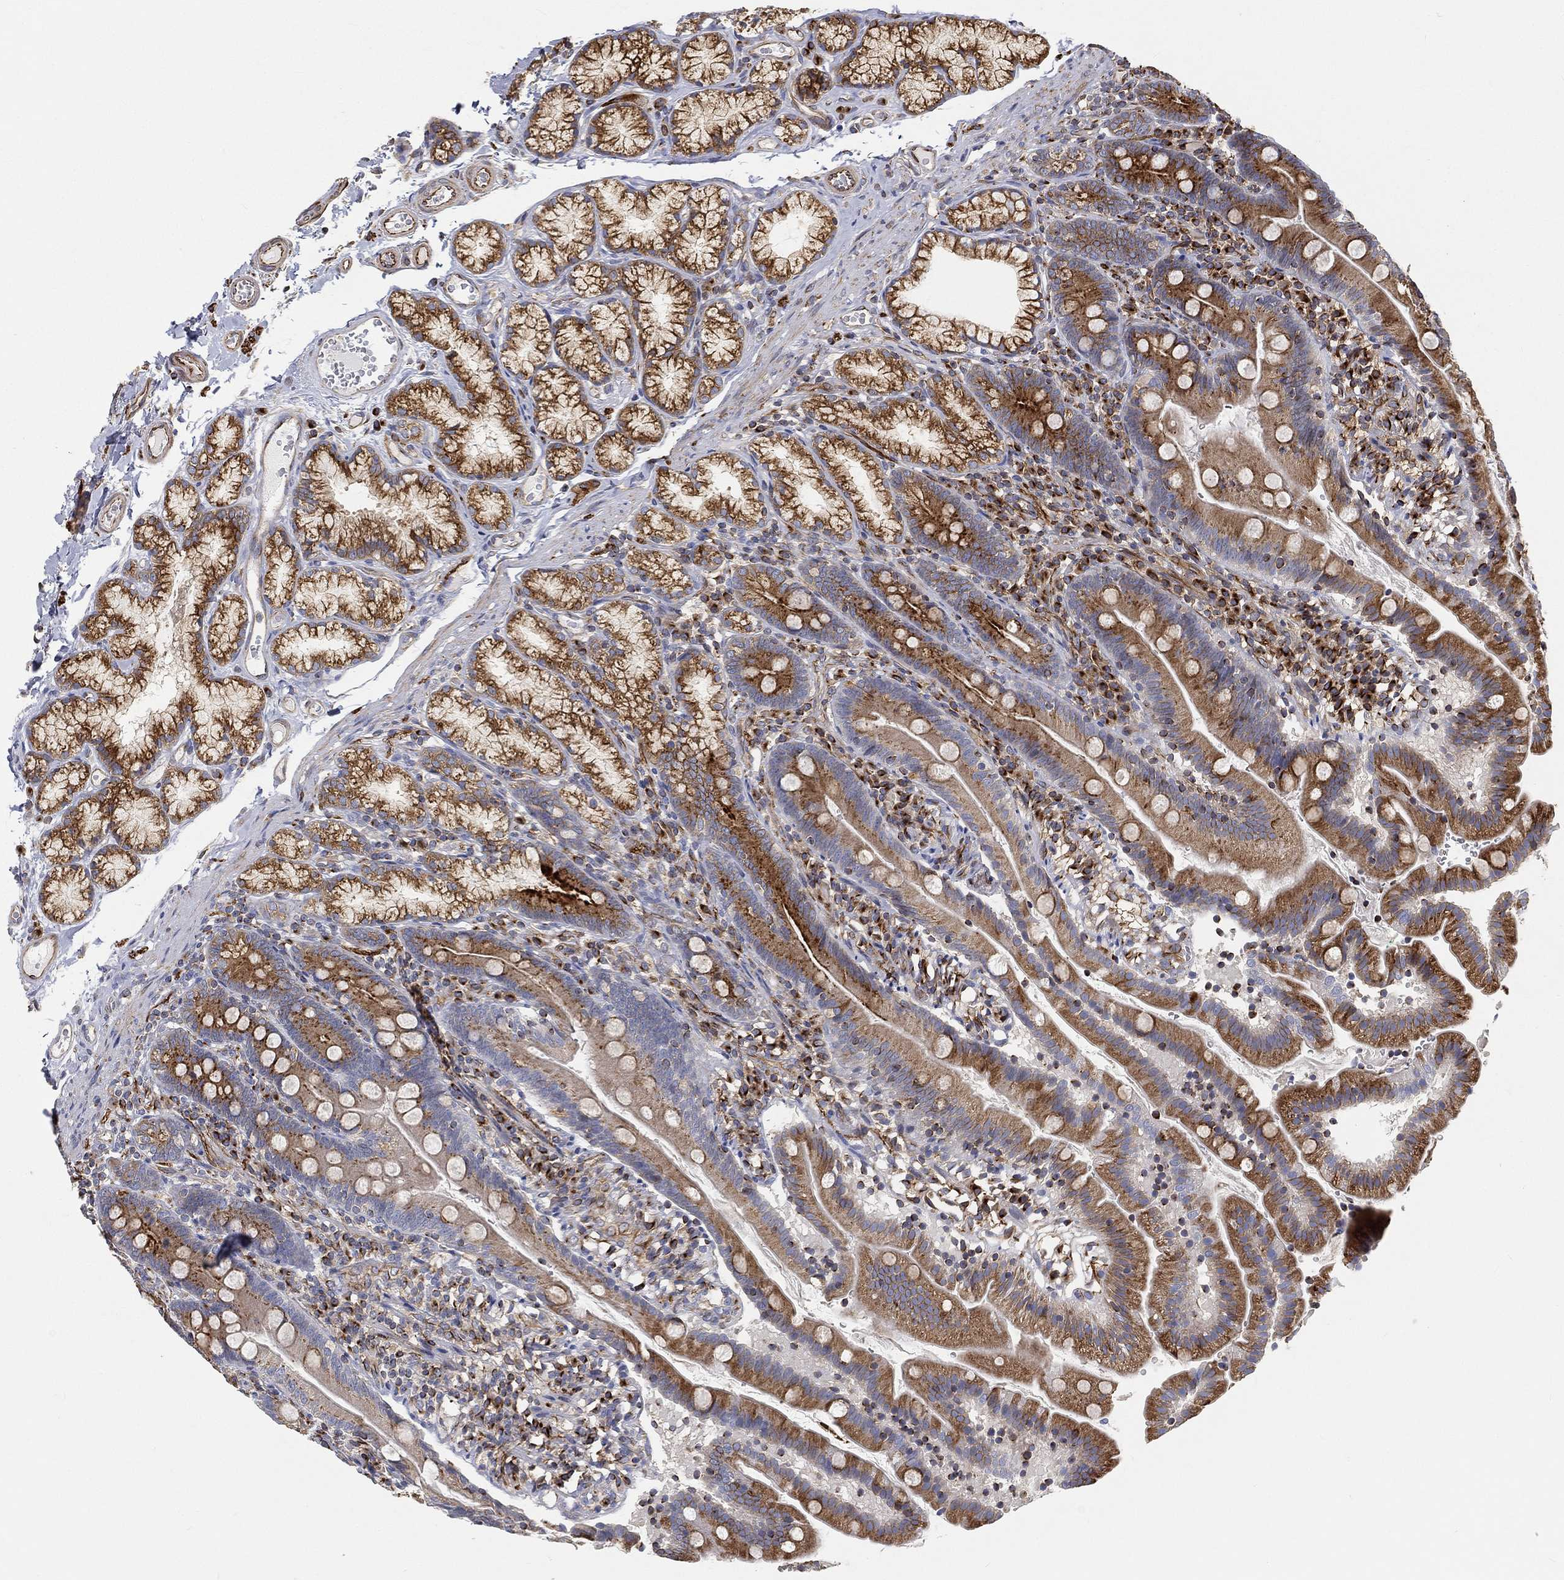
{"staining": {"intensity": "strong", "quantity": "25%-75%", "location": "cytoplasmic/membranous"}, "tissue": "duodenum", "cell_type": "Glandular cells", "image_type": "normal", "snomed": [{"axis": "morphology", "description": "Normal tissue, NOS"}, {"axis": "topography", "description": "Duodenum"}], "caption": "An immunohistochemistry (IHC) micrograph of benign tissue is shown. Protein staining in brown shows strong cytoplasmic/membranous positivity in duodenum within glandular cells. The staining was performed using DAB to visualize the protein expression in brown, while the nuclei were stained in blue with hematoxylin (Magnification: 20x).", "gene": "TMEM25", "patient": {"sex": "female", "age": 67}}